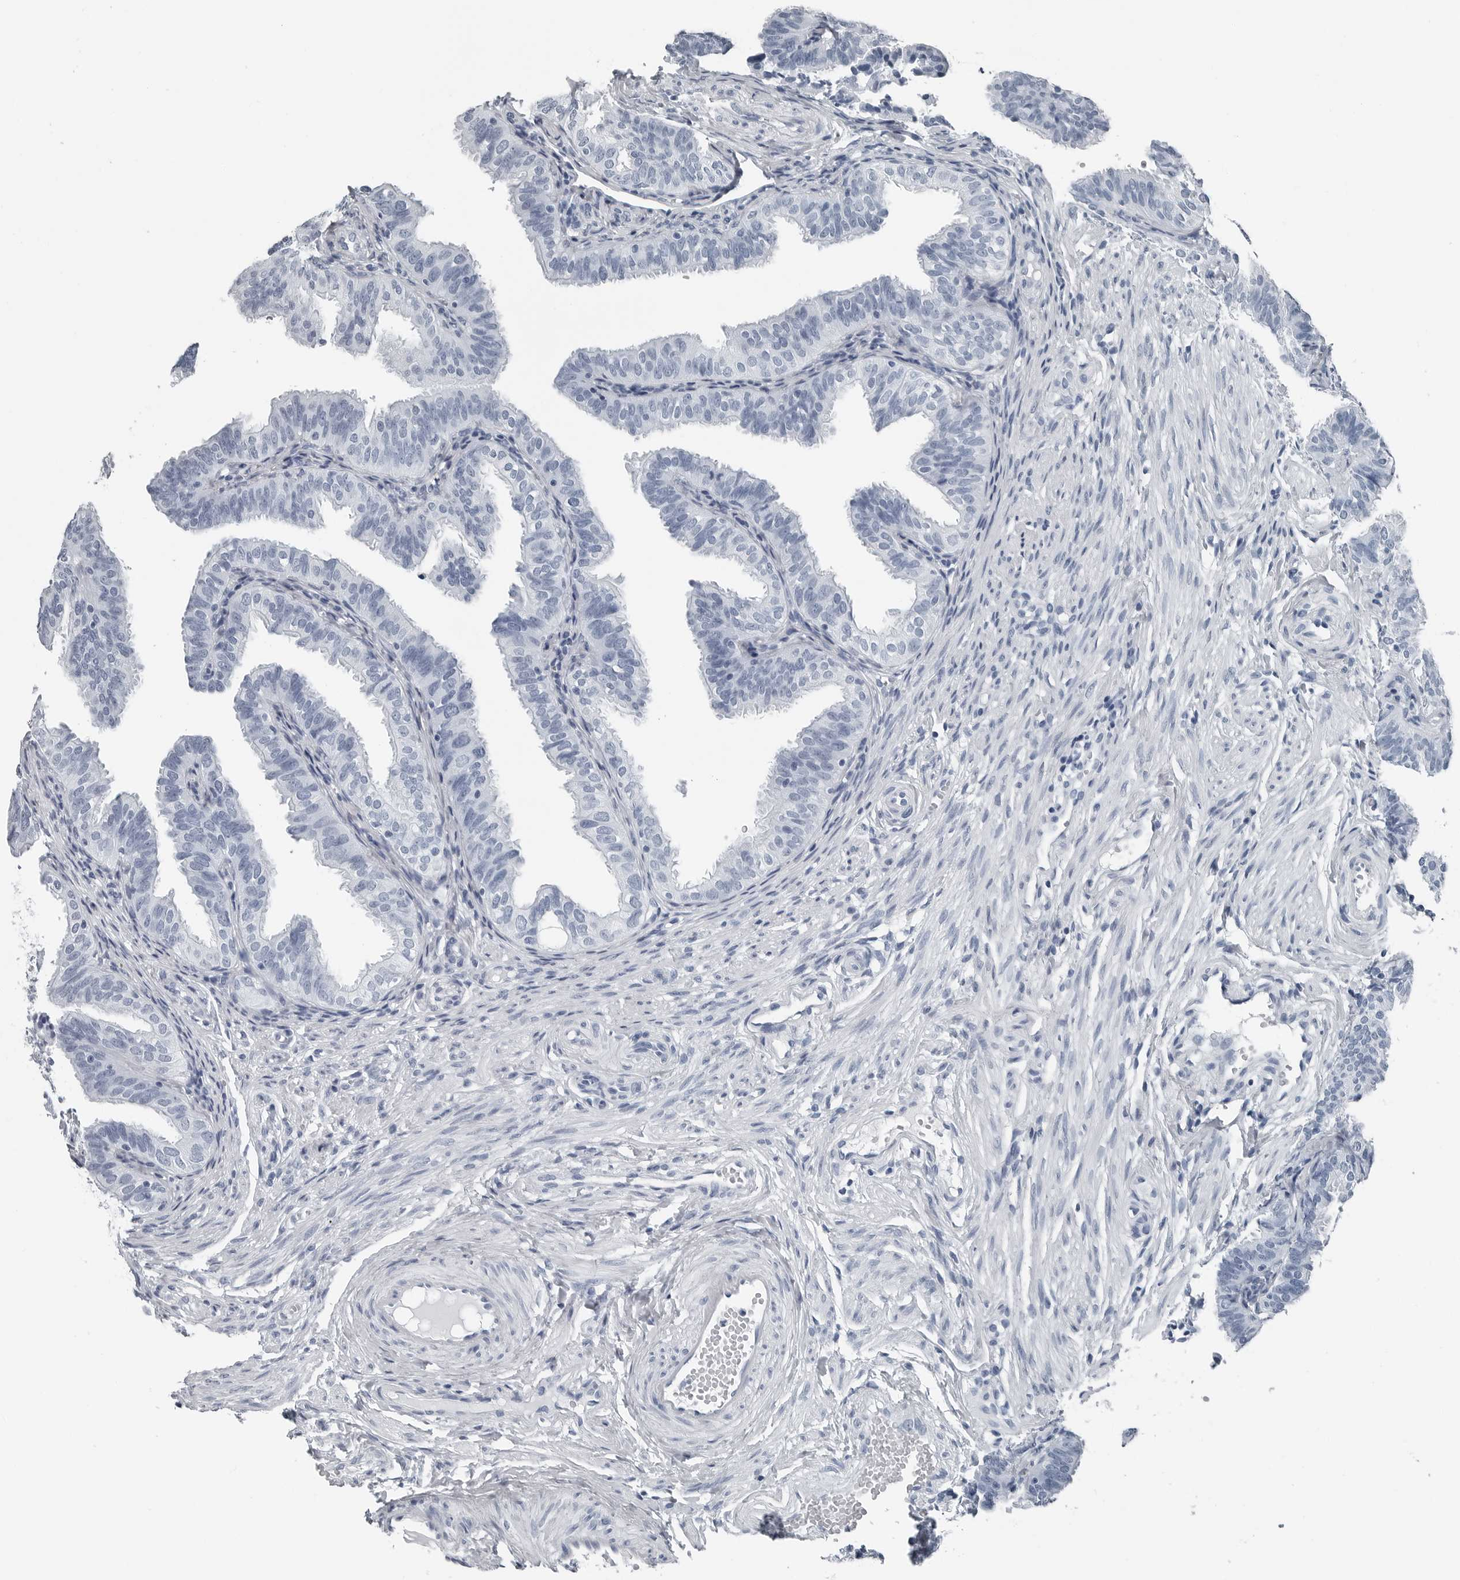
{"staining": {"intensity": "negative", "quantity": "none", "location": "none"}, "tissue": "fallopian tube", "cell_type": "Glandular cells", "image_type": "normal", "snomed": [{"axis": "morphology", "description": "Normal tissue, NOS"}, {"axis": "topography", "description": "Fallopian tube"}], "caption": "Glandular cells show no significant protein expression in benign fallopian tube. (Brightfield microscopy of DAB immunohistochemistry (IHC) at high magnification).", "gene": "SPINK1", "patient": {"sex": "female", "age": 35}}